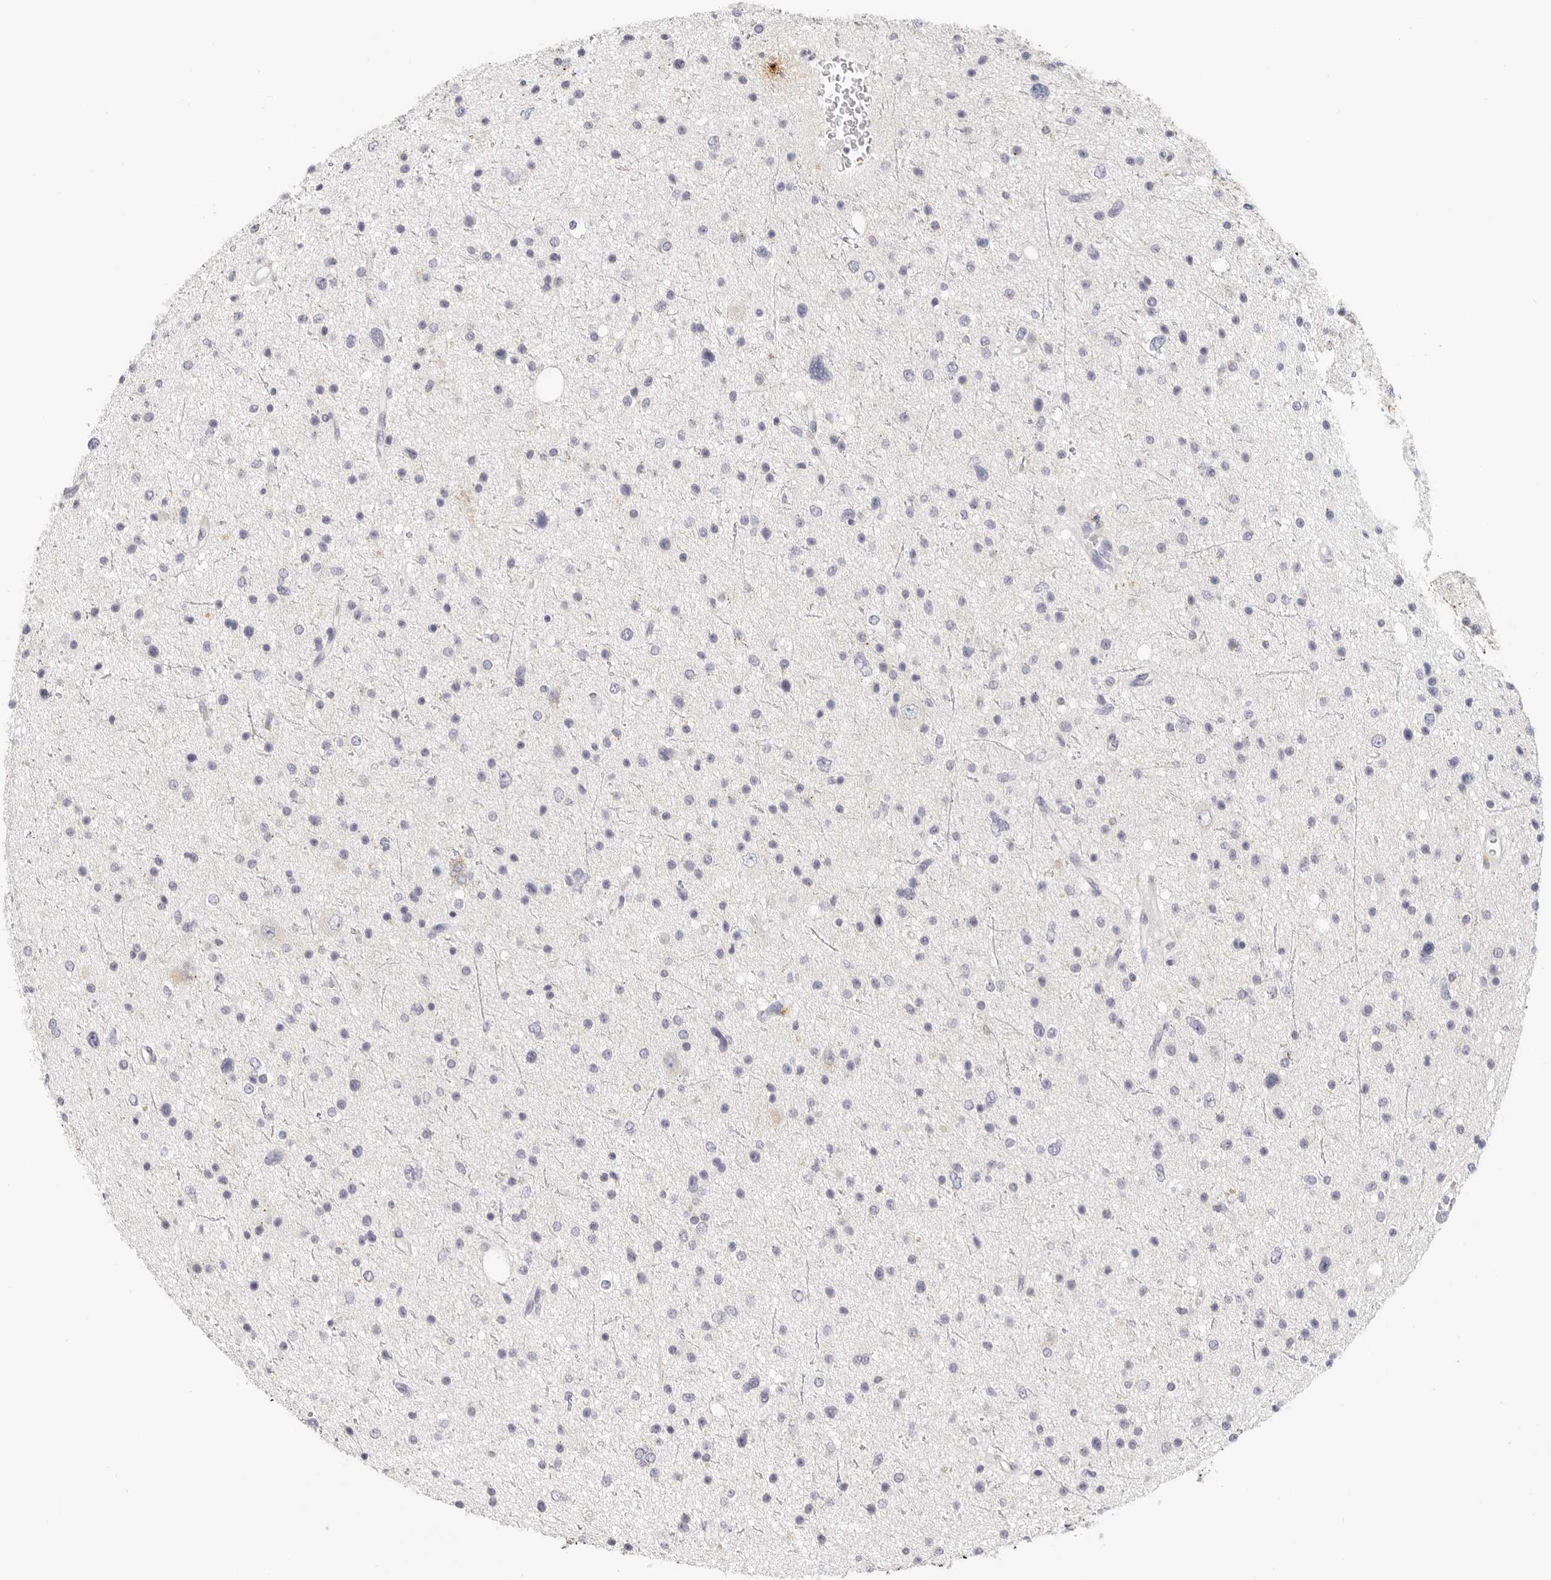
{"staining": {"intensity": "negative", "quantity": "none", "location": "none"}, "tissue": "glioma", "cell_type": "Tumor cells", "image_type": "cancer", "snomed": [{"axis": "morphology", "description": "Glioma, malignant, Low grade"}, {"axis": "topography", "description": "Brain"}], "caption": "This photomicrograph is of malignant glioma (low-grade) stained with IHC to label a protein in brown with the nuclei are counter-stained blue. There is no positivity in tumor cells.", "gene": "ANXA9", "patient": {"sex": "female", "age": 37}}